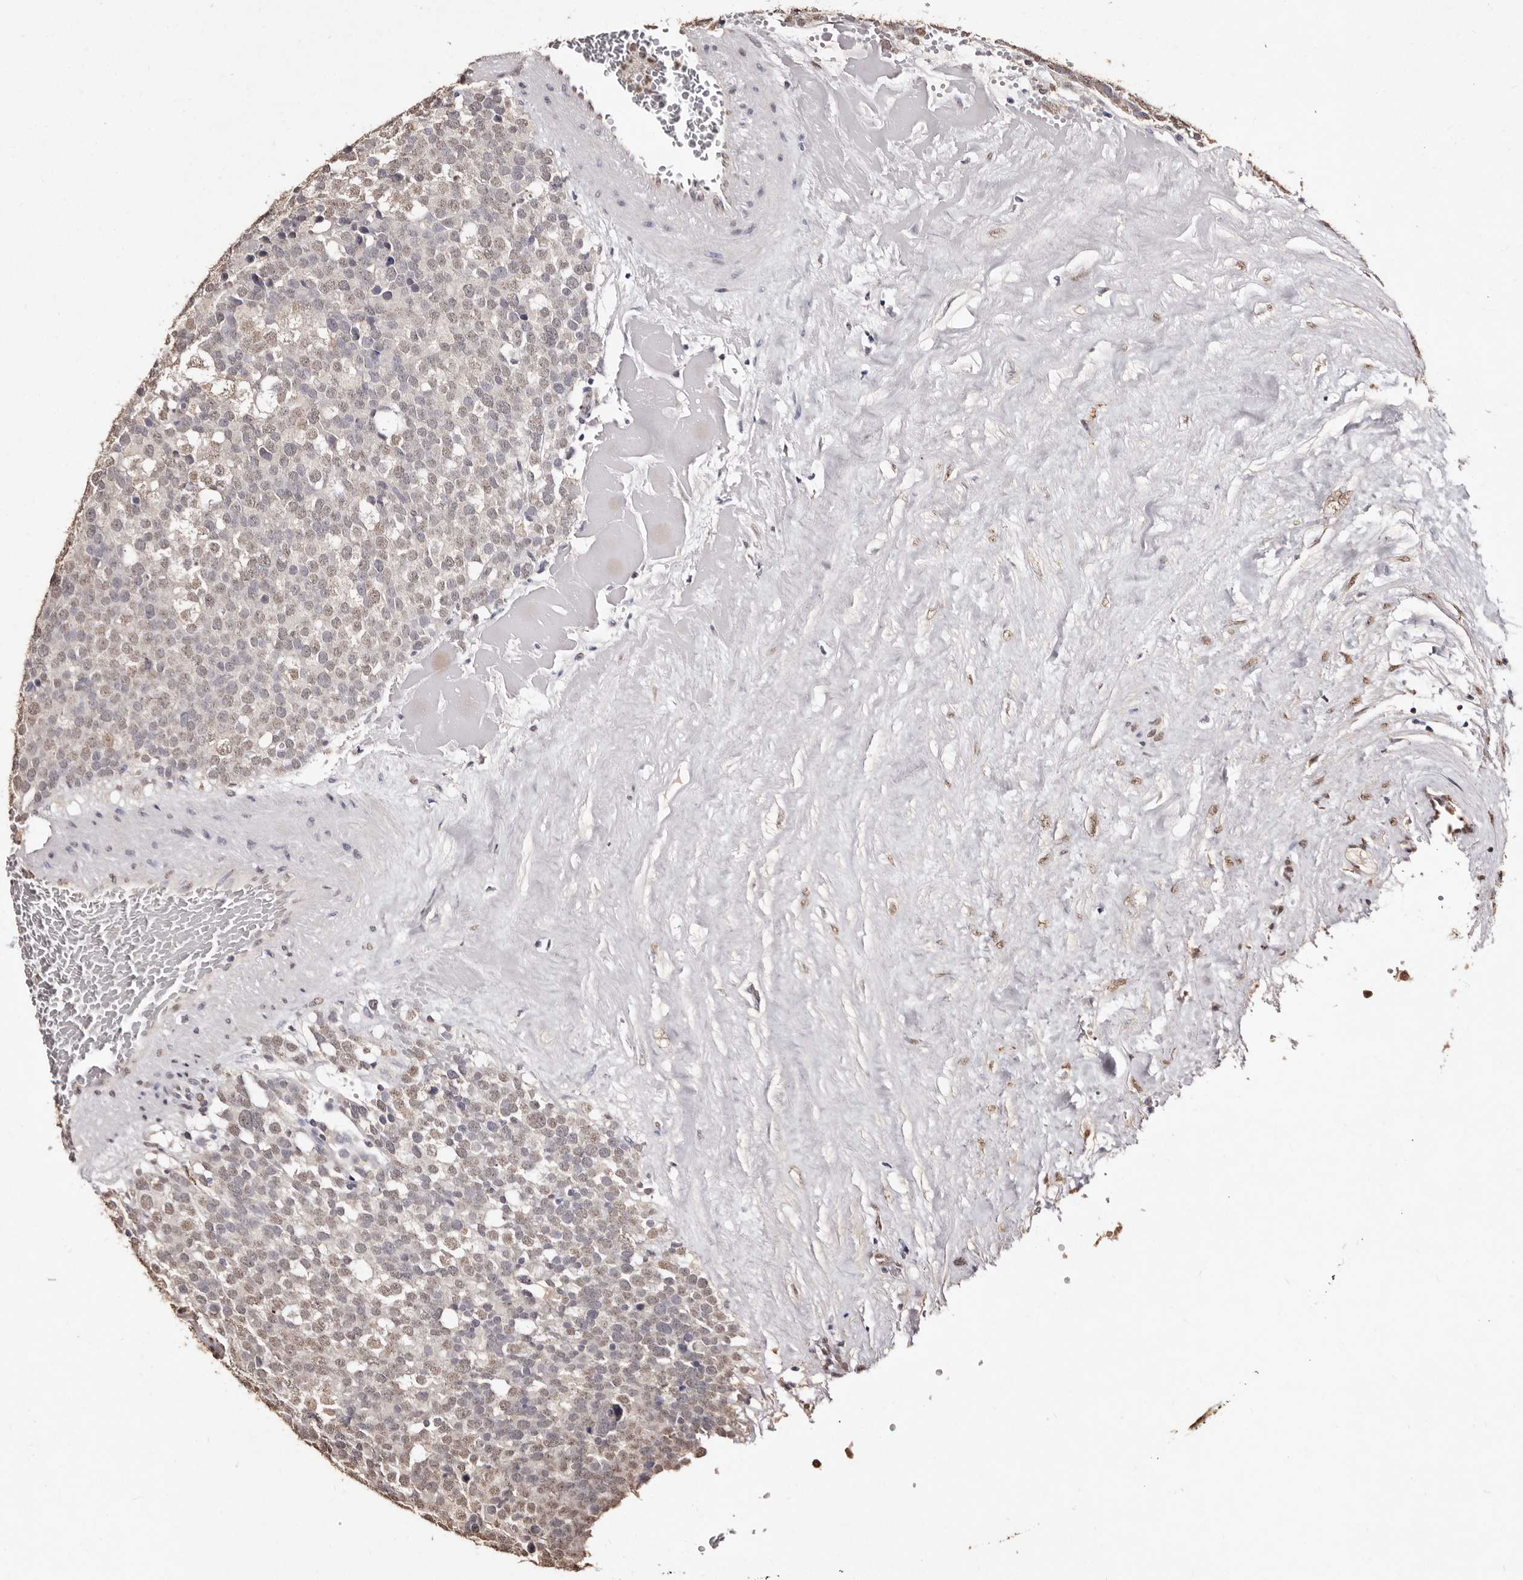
{"staining": {"intensity": "weak", "quantity": ">75%", "location": "nuclear"}, "tissue": "testis cancer", "cell_type": "Tumor cells", "image_type": "cancer", "snomed": [{"axis": "morphology", "description": "Seminoma, NOS"}, {"axis": "topography", "description": "Testis"}], "caption": "Immunohistochemistry (IHC) micrograph of testis seminoma stained for a protein (brown), which displays low levels of weak nuclear expression in approximately >75% of tumor cells.", "gene": "ERBB4", "patient": {"sex": "male", "age": 71}}